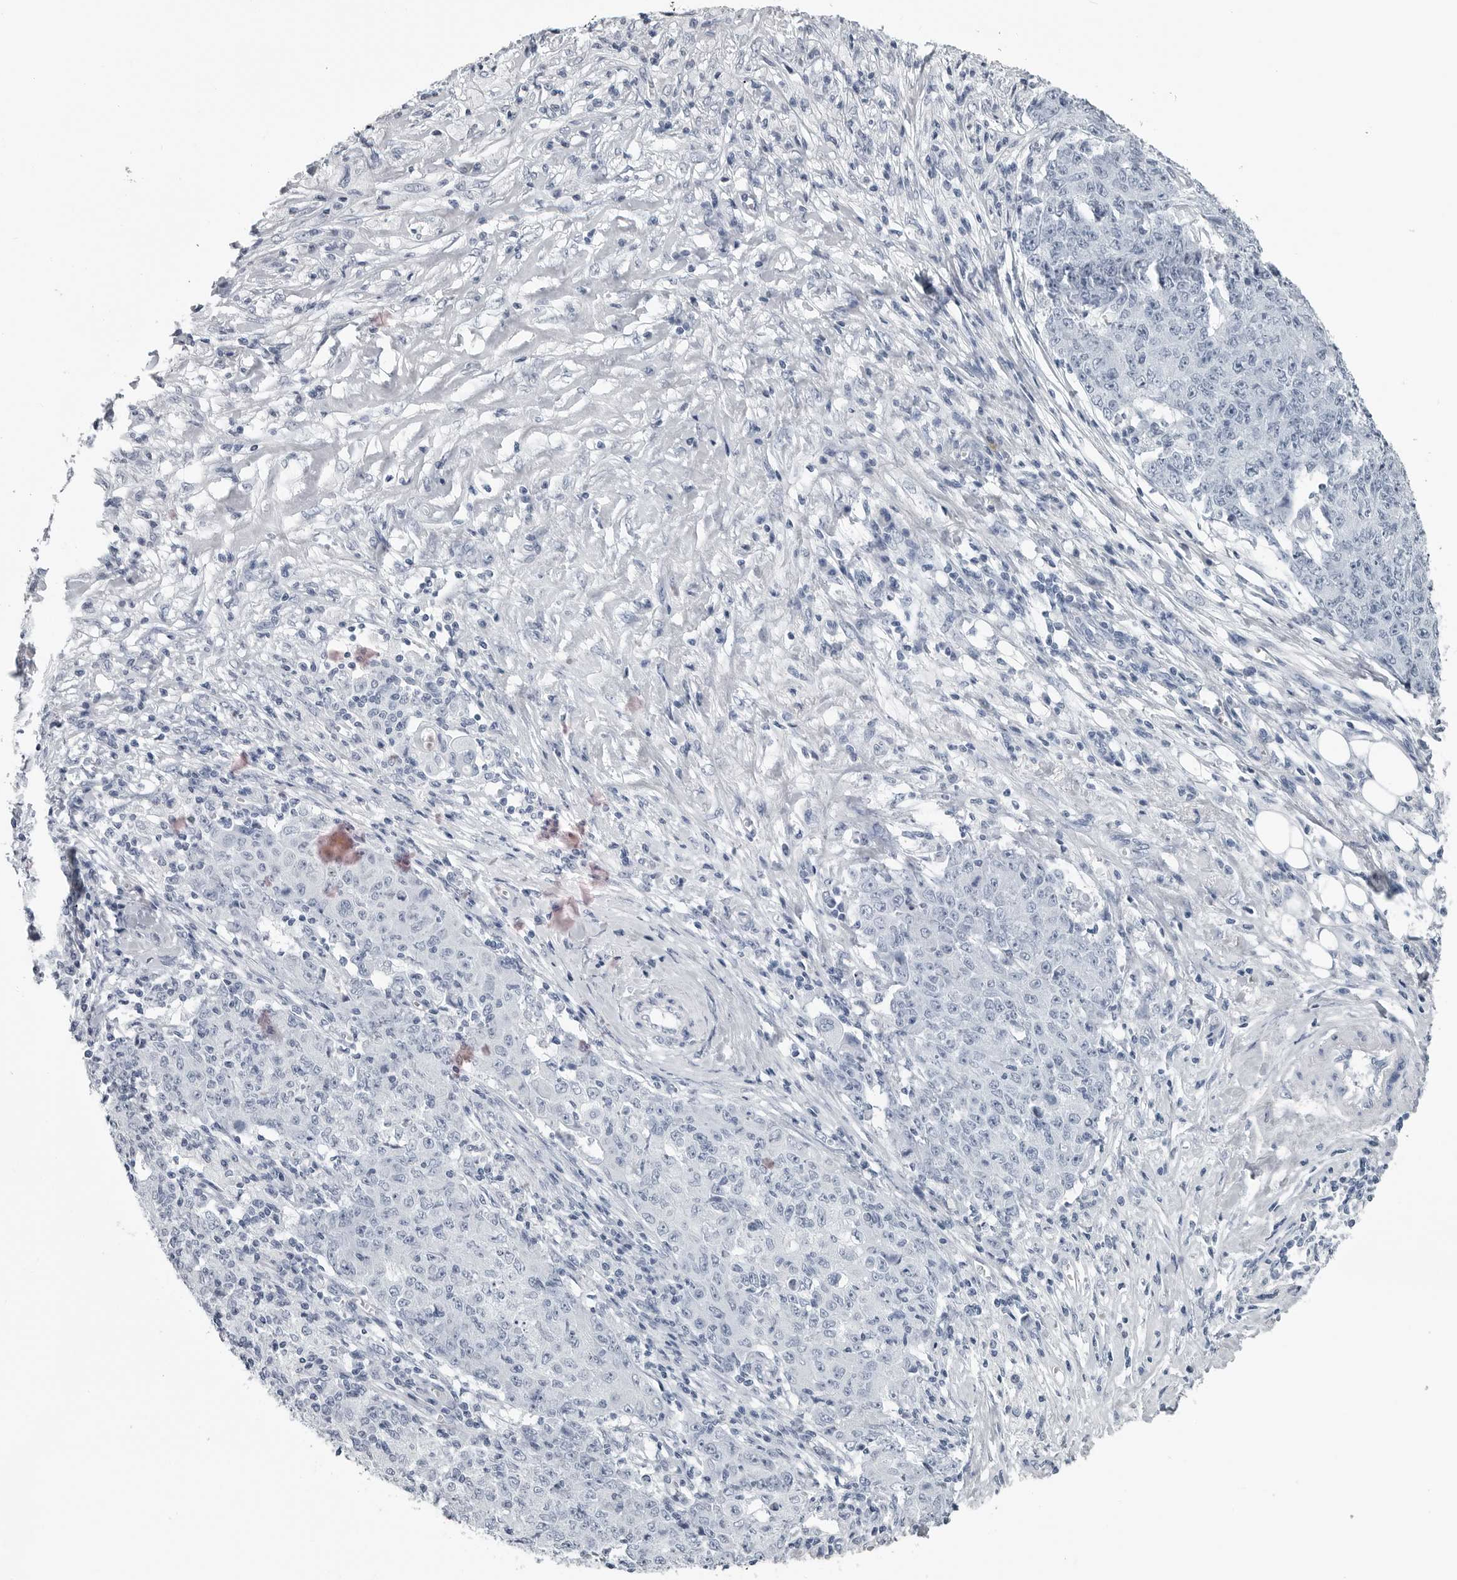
{"staining": {"intensity": "negative", "quantity": "none", "location": "none"}, "tissue": "ovarian cancer", "cell_type": "Tumor cells", "image_type": "cancer", "snomed": [{"axis": "morphology", "description": "Carcinoma, endometroid"}, {"axis": "topography", "description": "Ovary"}], "caption": "Immunohistochemical staining of ovarian cancer shows no significant staining in tumor cells.", "gene": "AMPD1", "patient": {"sex": "female", "age": 42}}